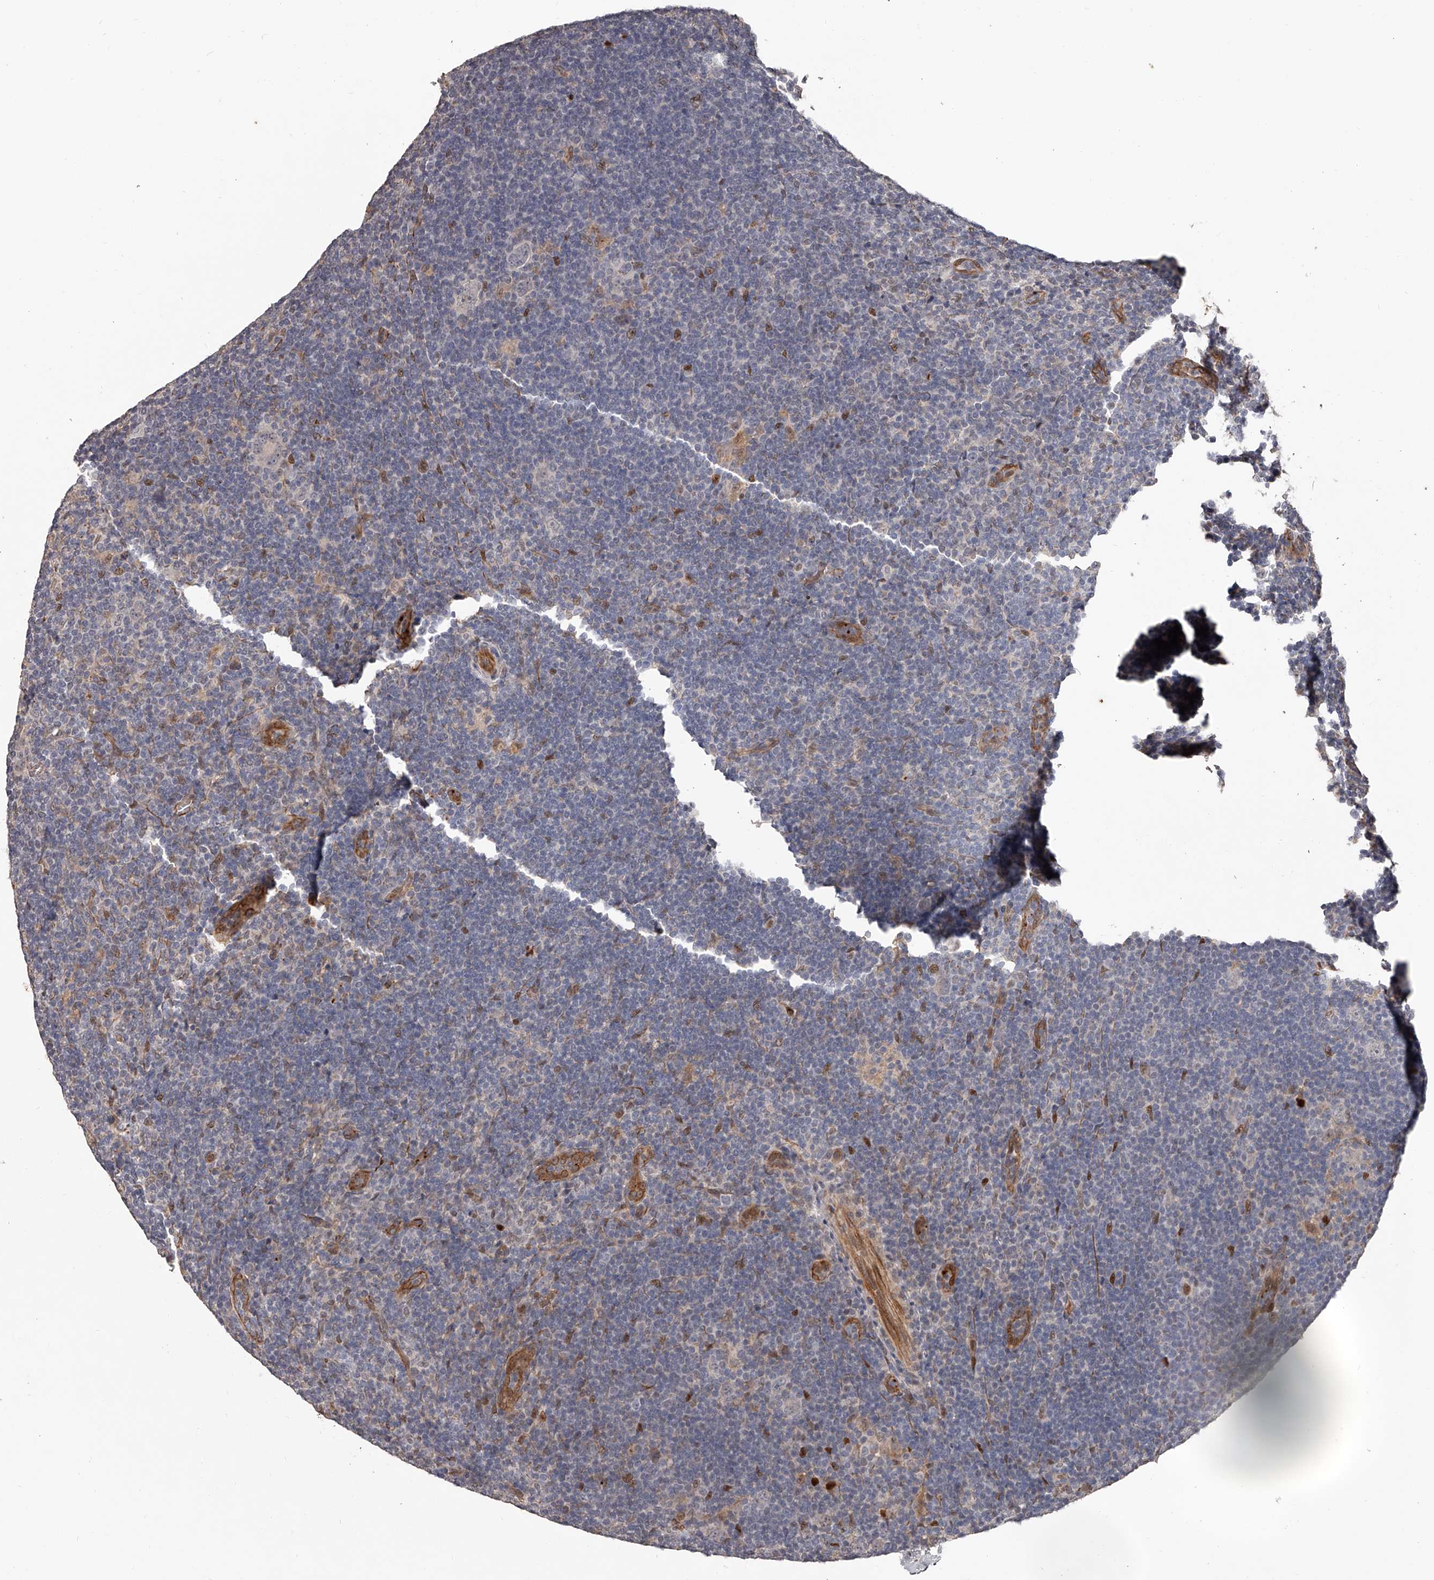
{"staining": {"intensity": "negative", "quantity": "none", "location": "none"}, "tissue": "lymphoma", "cell_type": "Tumor cells", "image_type": "cancer", "snomed": [{"axis": "morphology", "description": "Hodgkin's disease, NOS"}, {"axis": "topography", "description": "Lymph node"}], "caption": "The histopathology image displays no significant staining in tumor cells of Hodgkin's disease.", "gene": "URGCP", "patient": {"sex": "female", "age": 57}}